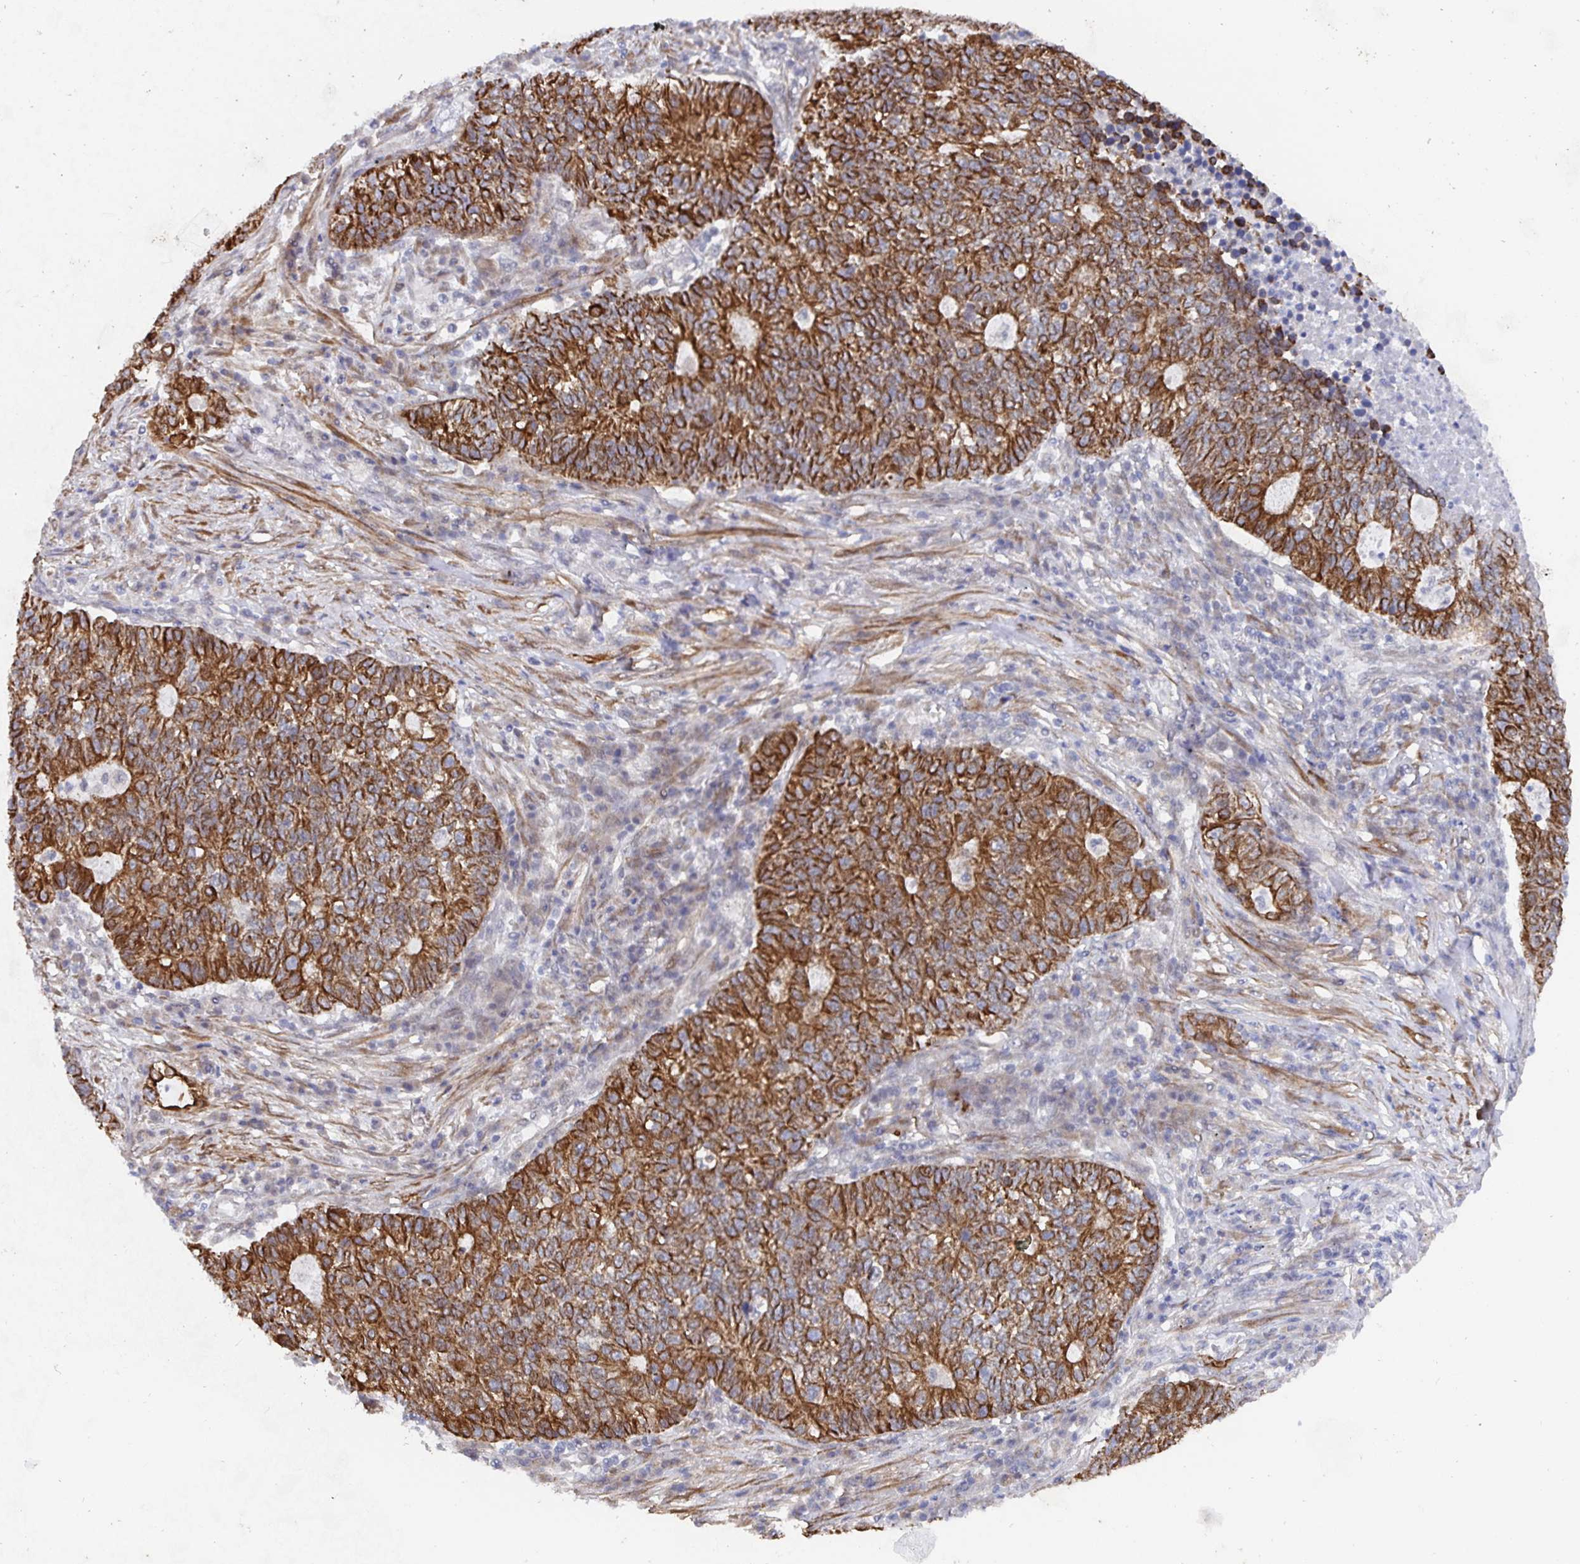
{"staining": {"intensity": "strong", "quantity": "25%-75%", "location": "cytoplasmic/membranous"}, "tissue": "lung cancer", "cell_type": "Tumor cells", "image_type": "cancer", "snomed": [{"axis": "morphology", "description": "Adenocarcinoma, NOS"}, {"axis": "topography", "description": "Lung"}], "caption": "This is a photomicrograph of immunohistochemistry staining of lung cancer, which shows strong staining in the cytoplasmic/membranous of tumor cells.", "gene": "ZIK1", "patient": {"sex": "male", "age": 57}}